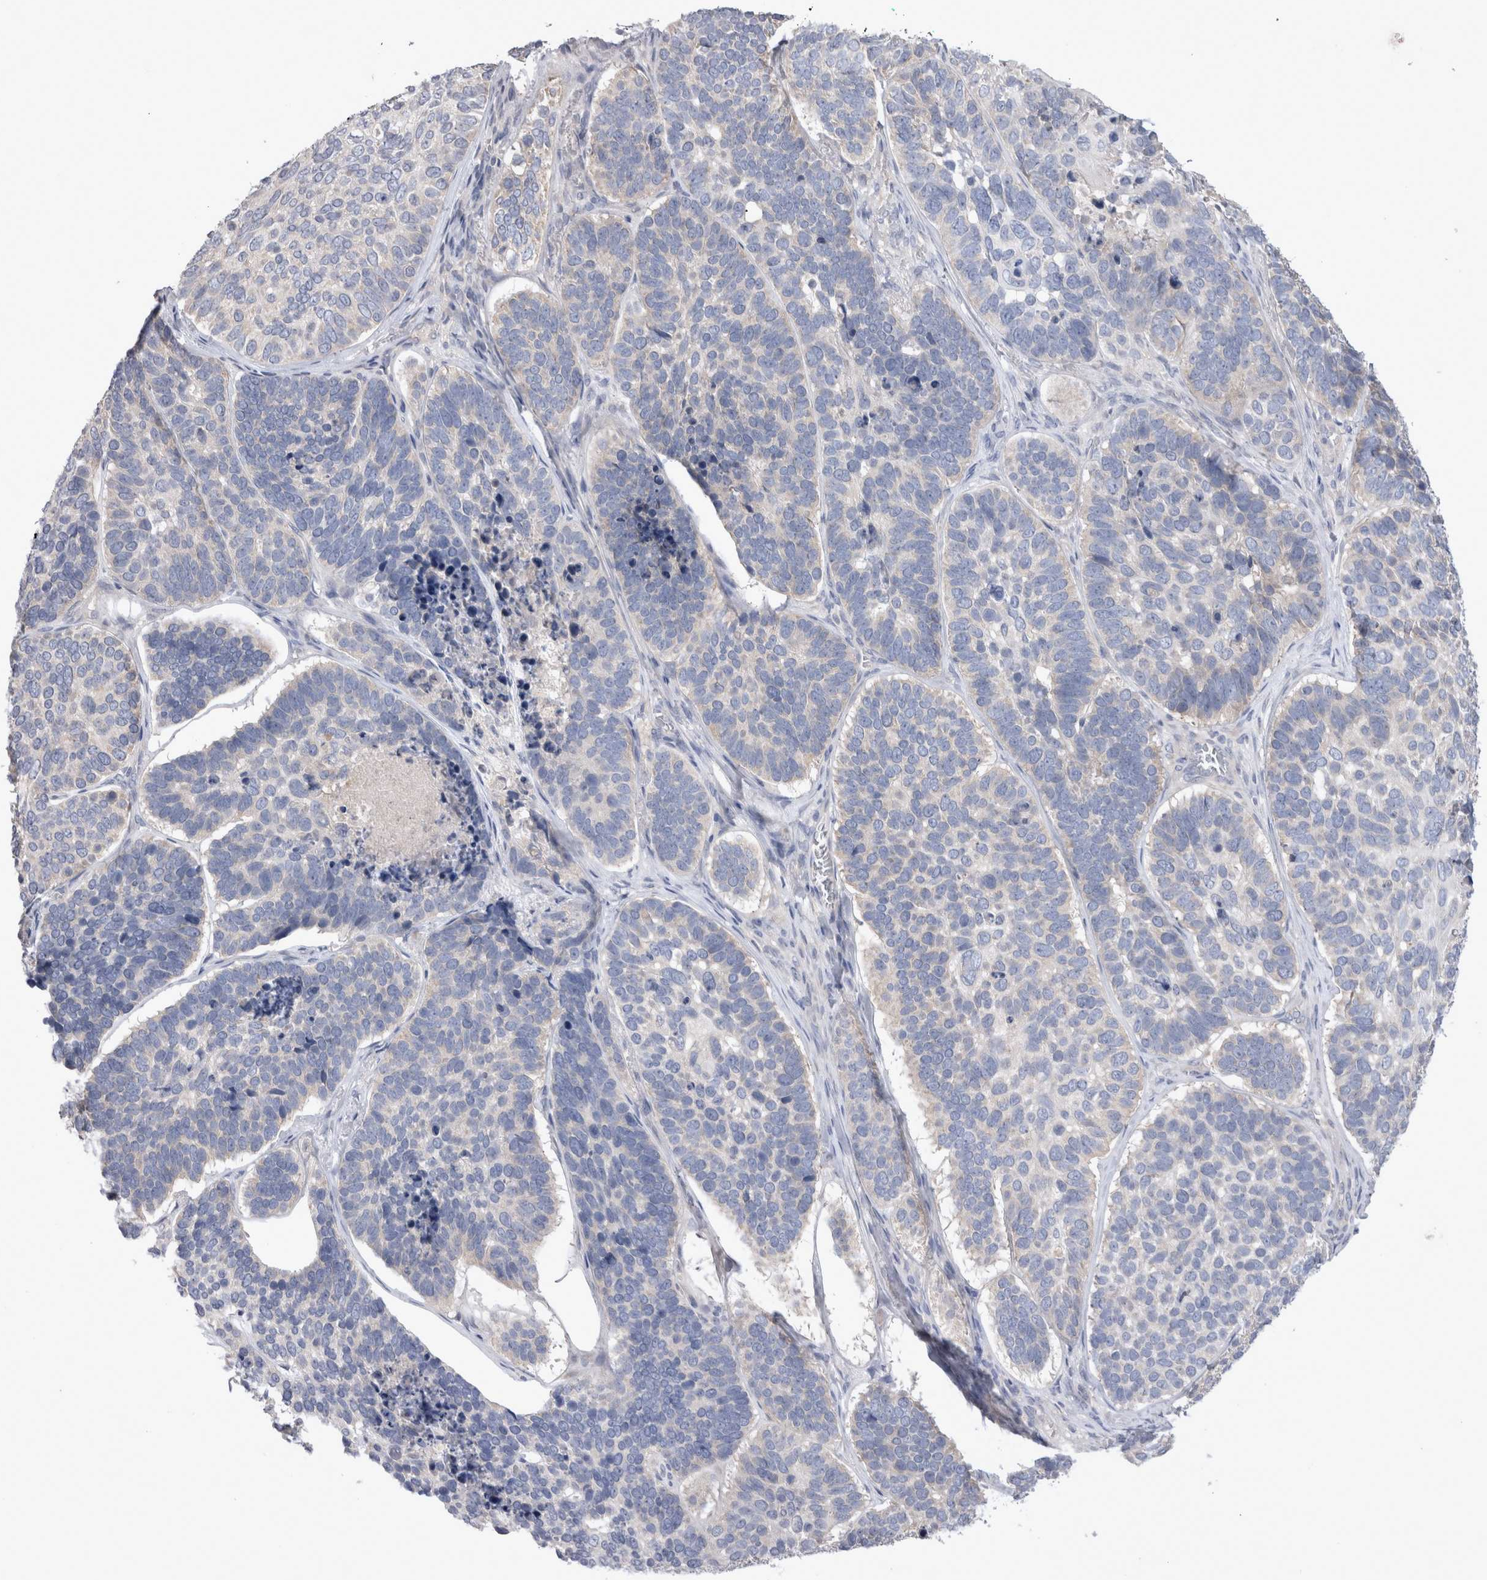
{"staining": {"intensity": "negative", "quantity": "none", "location": "none"}, "tissue": "skin cancer", "cell_type": "Tumor cells", "image_type": "cancer", "snomed": [{"axis": "morphology", "description": "Basal cell carcinoma"}, {"axis": "topography", "description": "Skin"}], "caption": "The photomicrograph shows no significant positivity in tumor cells of skin cancer. (DAB (3,3'-diaminobenzidine) immunohistochemistry, high magnification).", "gene": "LRRC40", "patient": {"sex": "male", "age": 62}}